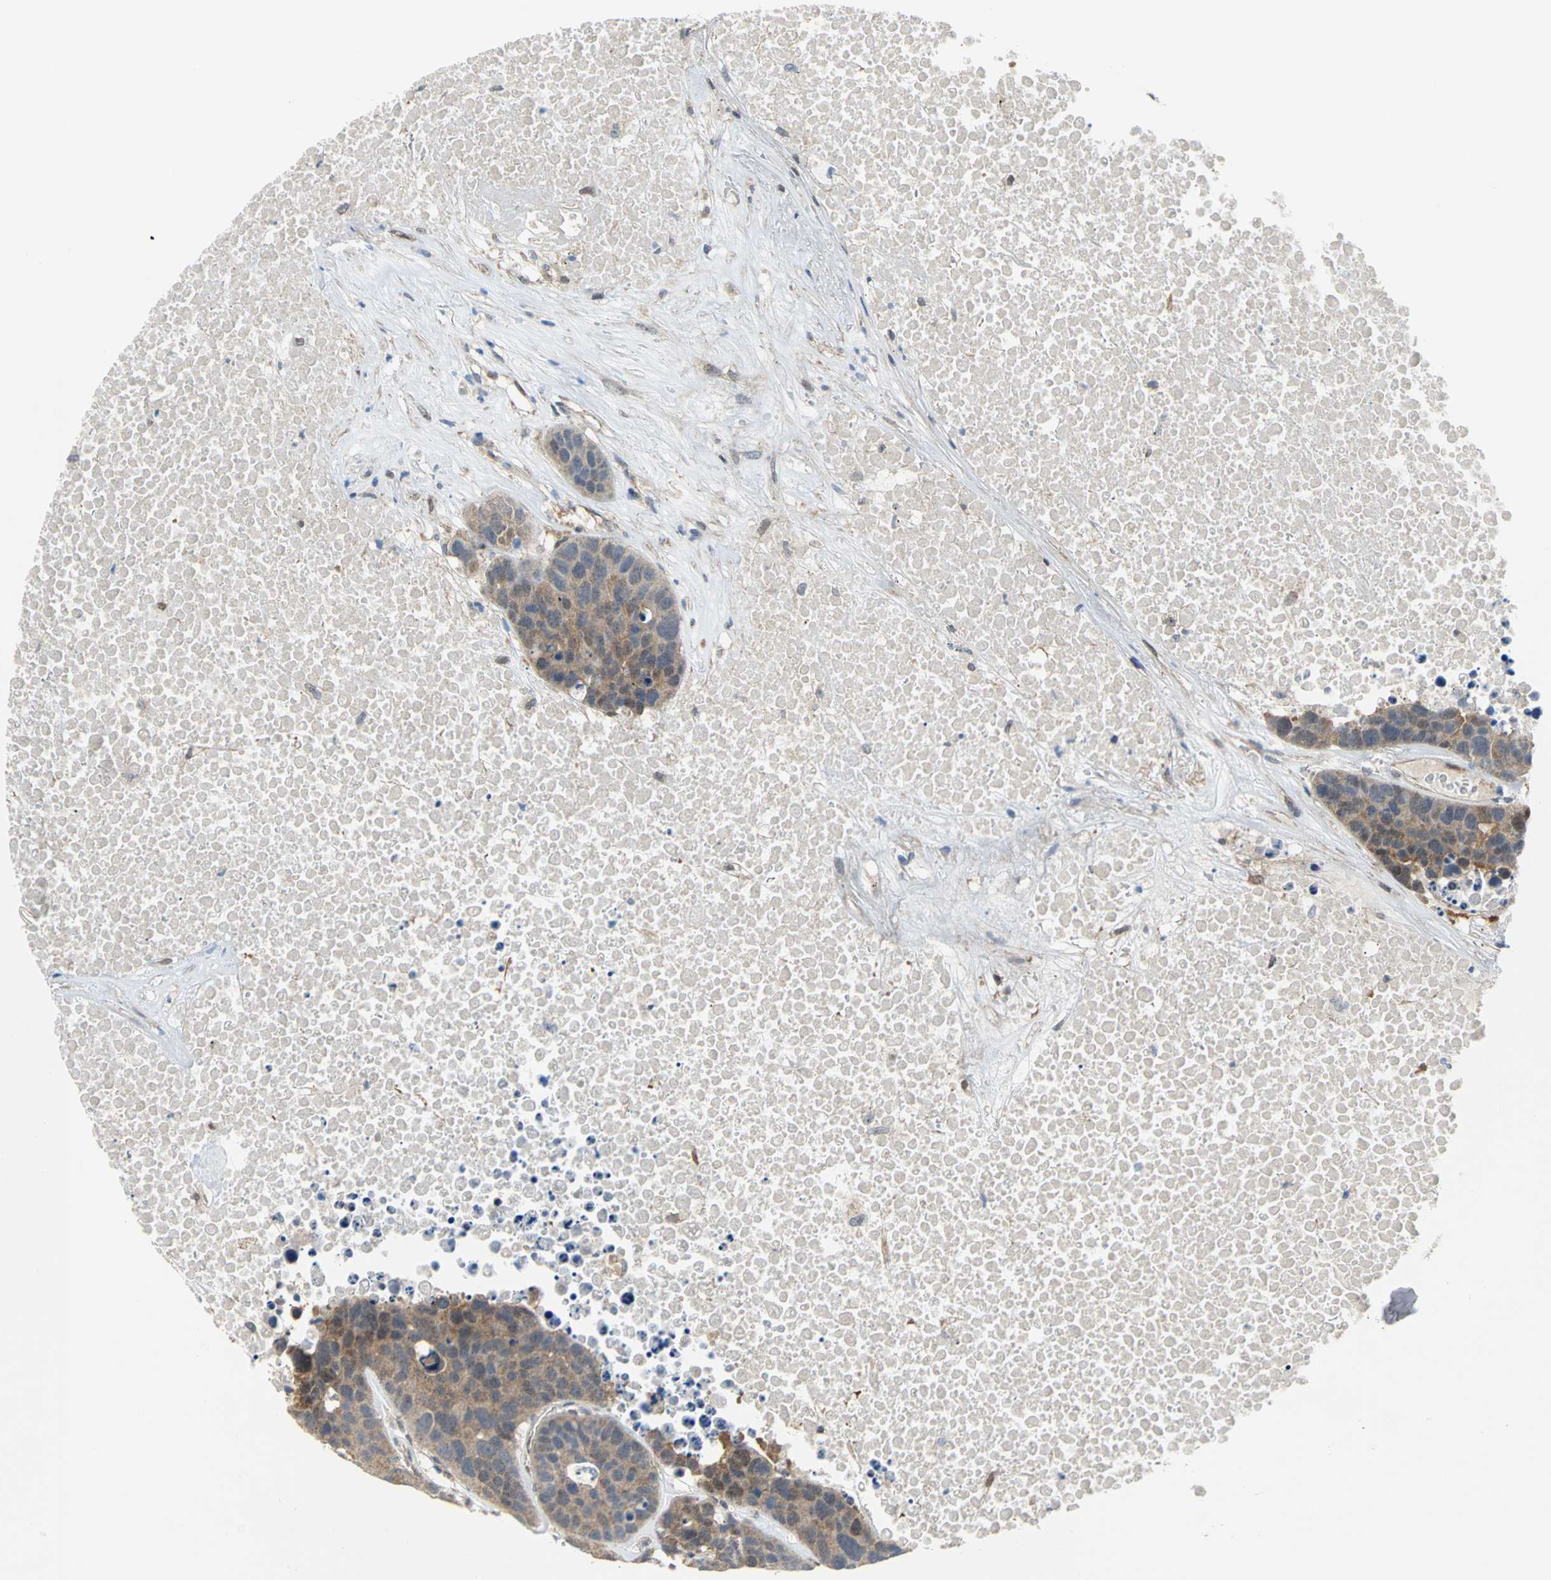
{"staining": {"intensity": "weak", "quantity": ">75%", "location": "cytoplasmic/membranous"}, "tissue": "carcinoid", "cell_type": "Tumor cells", "image_type": "cancer", "snomed": [{"axis": "morphology", "description": "Carcinoid, malignant, NOS"}, {"axis": "topography", "description": "Lung"}], "caption": "An immunohistochemistry histopathology image of neoplastic tissue is shown. Protein staining in brown highlights weak cytoplasmic/membranous positivity in malignant carcinoid within tumor cells.", "gene": "PGM3", "patient": {"sex": "male", "age": 60}}